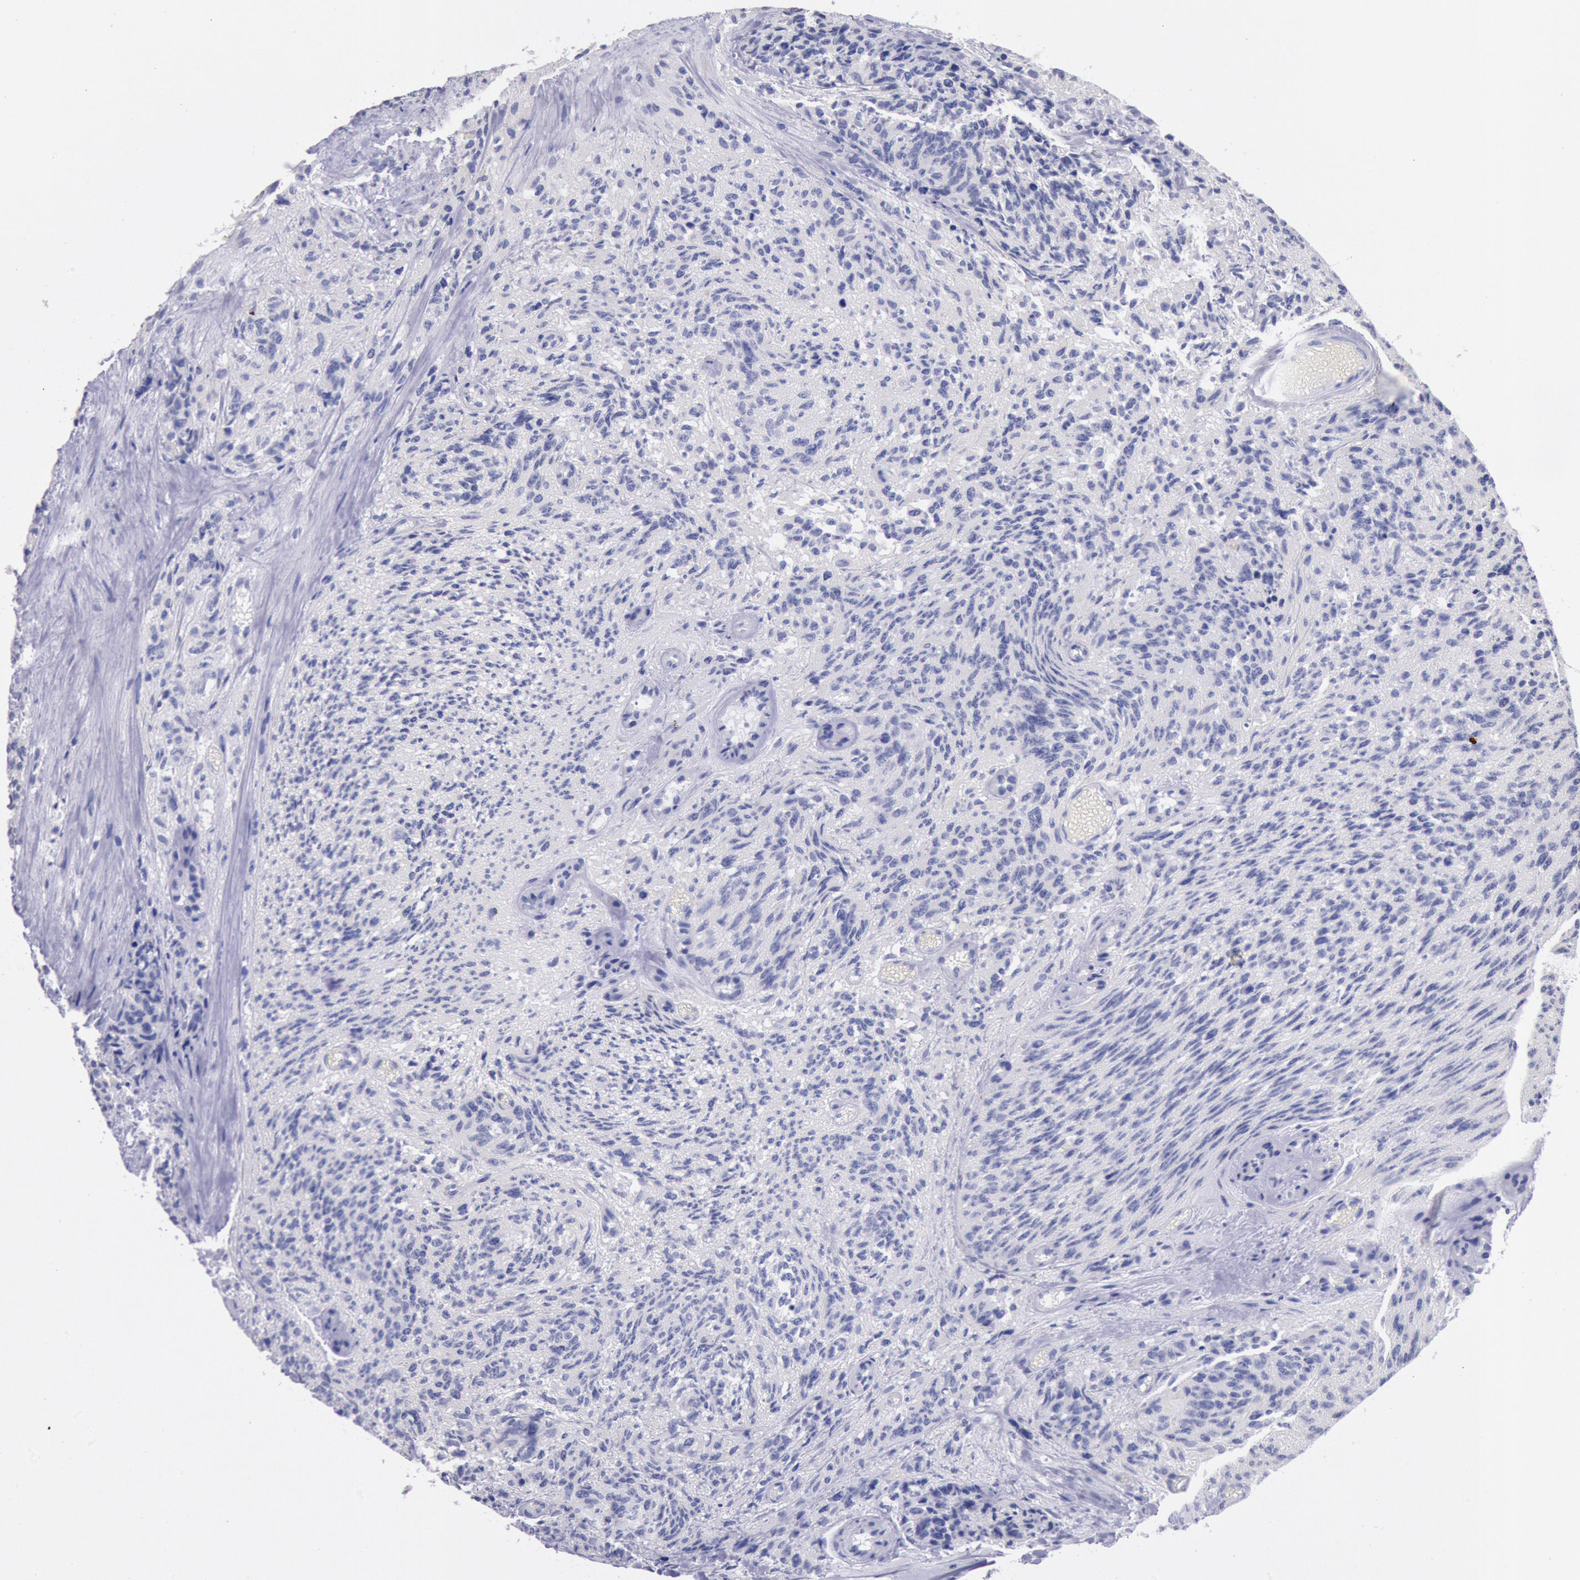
{"staining": {"intensity": "negative", "quantity": "none", "location": "none"}, "tissue": "glioma", "cell_type": "Tumor cells", "image_type": "cancer", "snomed": [{"axis": "morphology", "description": "Glioma, malignant, High grade"}, {"axis": "topography", "description": "Brain"}], "caption": "Tumor cells are negative for protein expression in human glioma.", "gene": "GAL3ST1", "patient": {"sex": "male", "age": 36}}